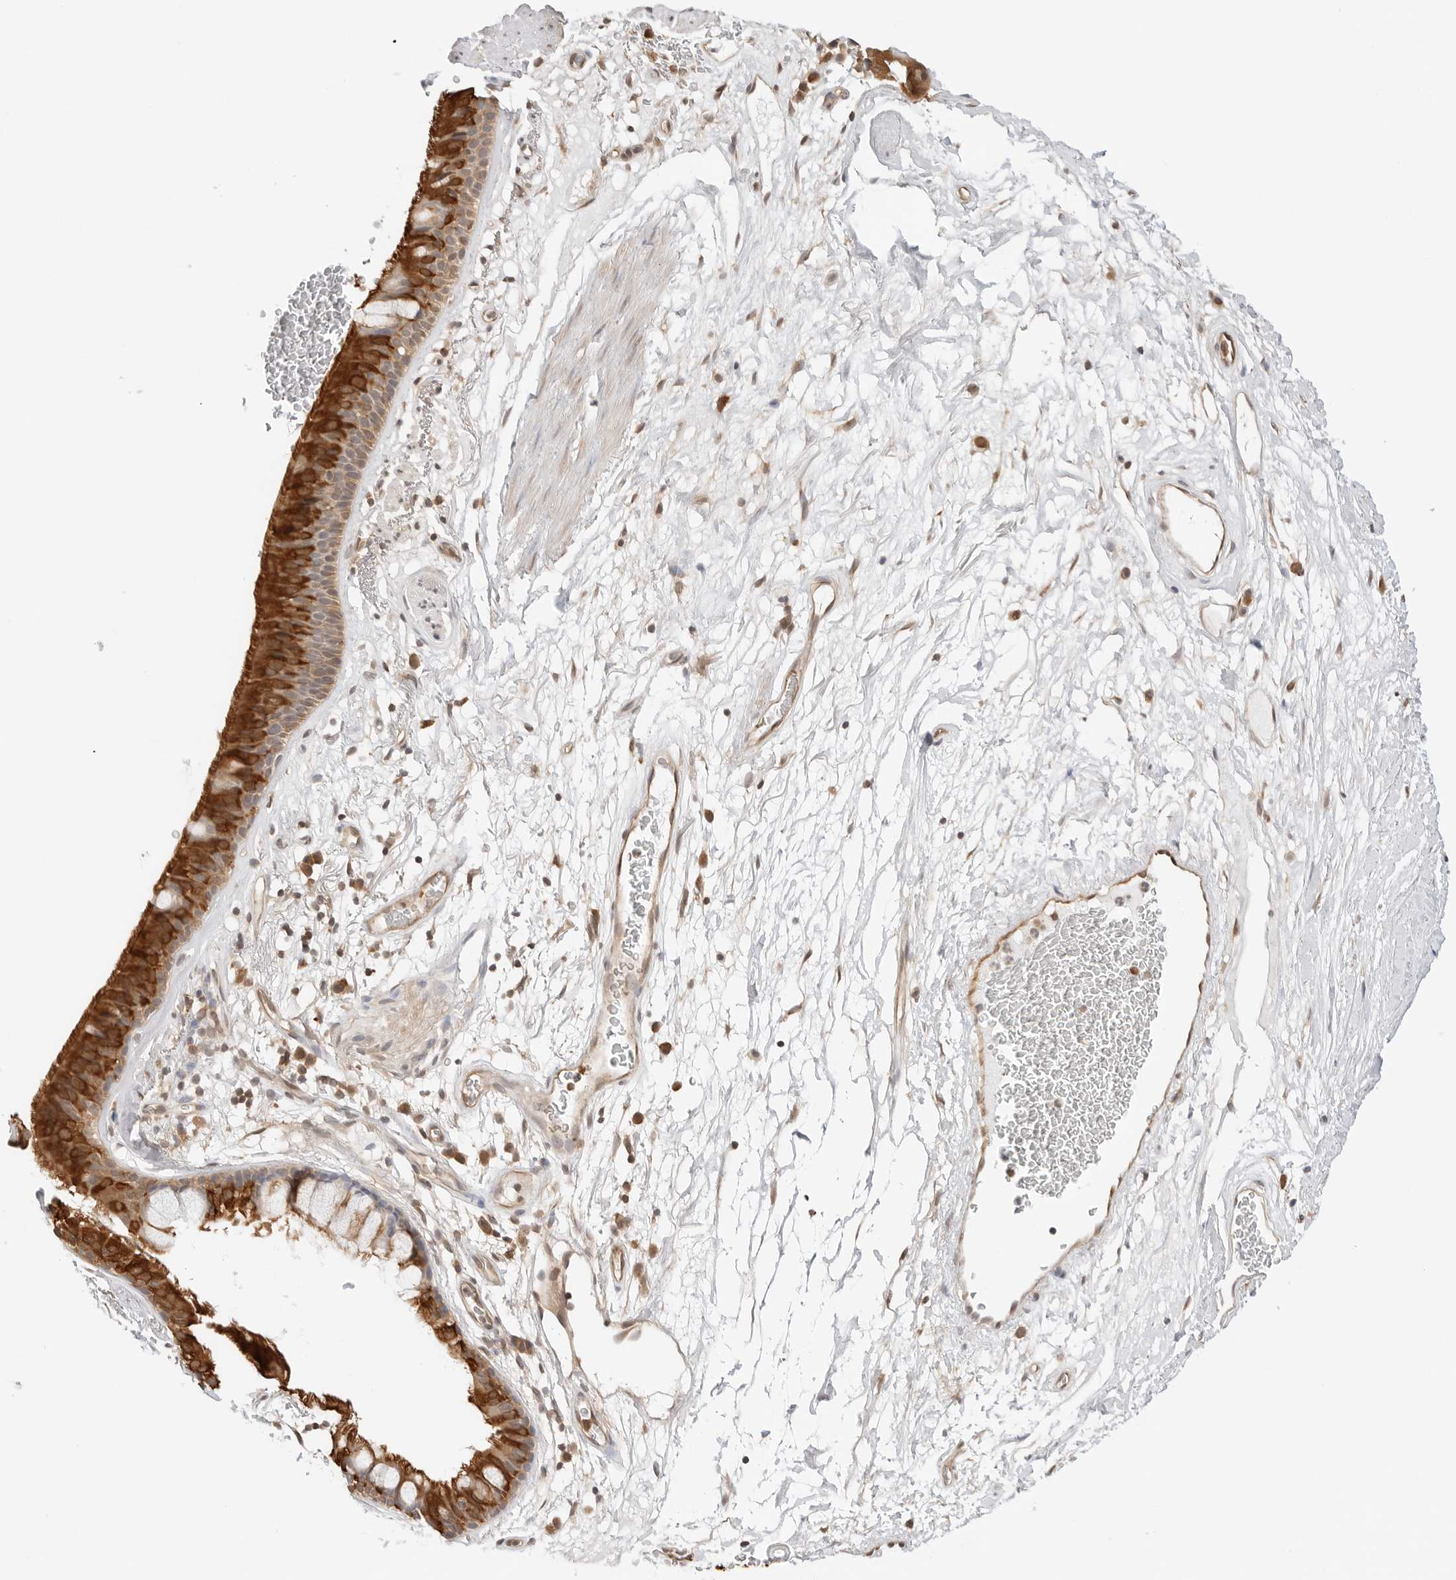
{"staining": {"intensity": "strong", "quantity": ">75%", "location": "cytoplasmic/membranous"}, "tissue": "bronchus", "cell_type": "Respiratory epithelial cells", "image_type": "normal", "snomed": [{"axis": "morphology", "description": "Normal tissue, NOS"}, {"axis": "topography", "description": "Cartilage tissue"}], "caption": "Protein analysis of normal bronchus reveals strong cytoplasmic/membranous expression in about >75% of respiratory epithelial cells.", "gene": "NUDC", "patient": {"sex": "female", "age": 63}}